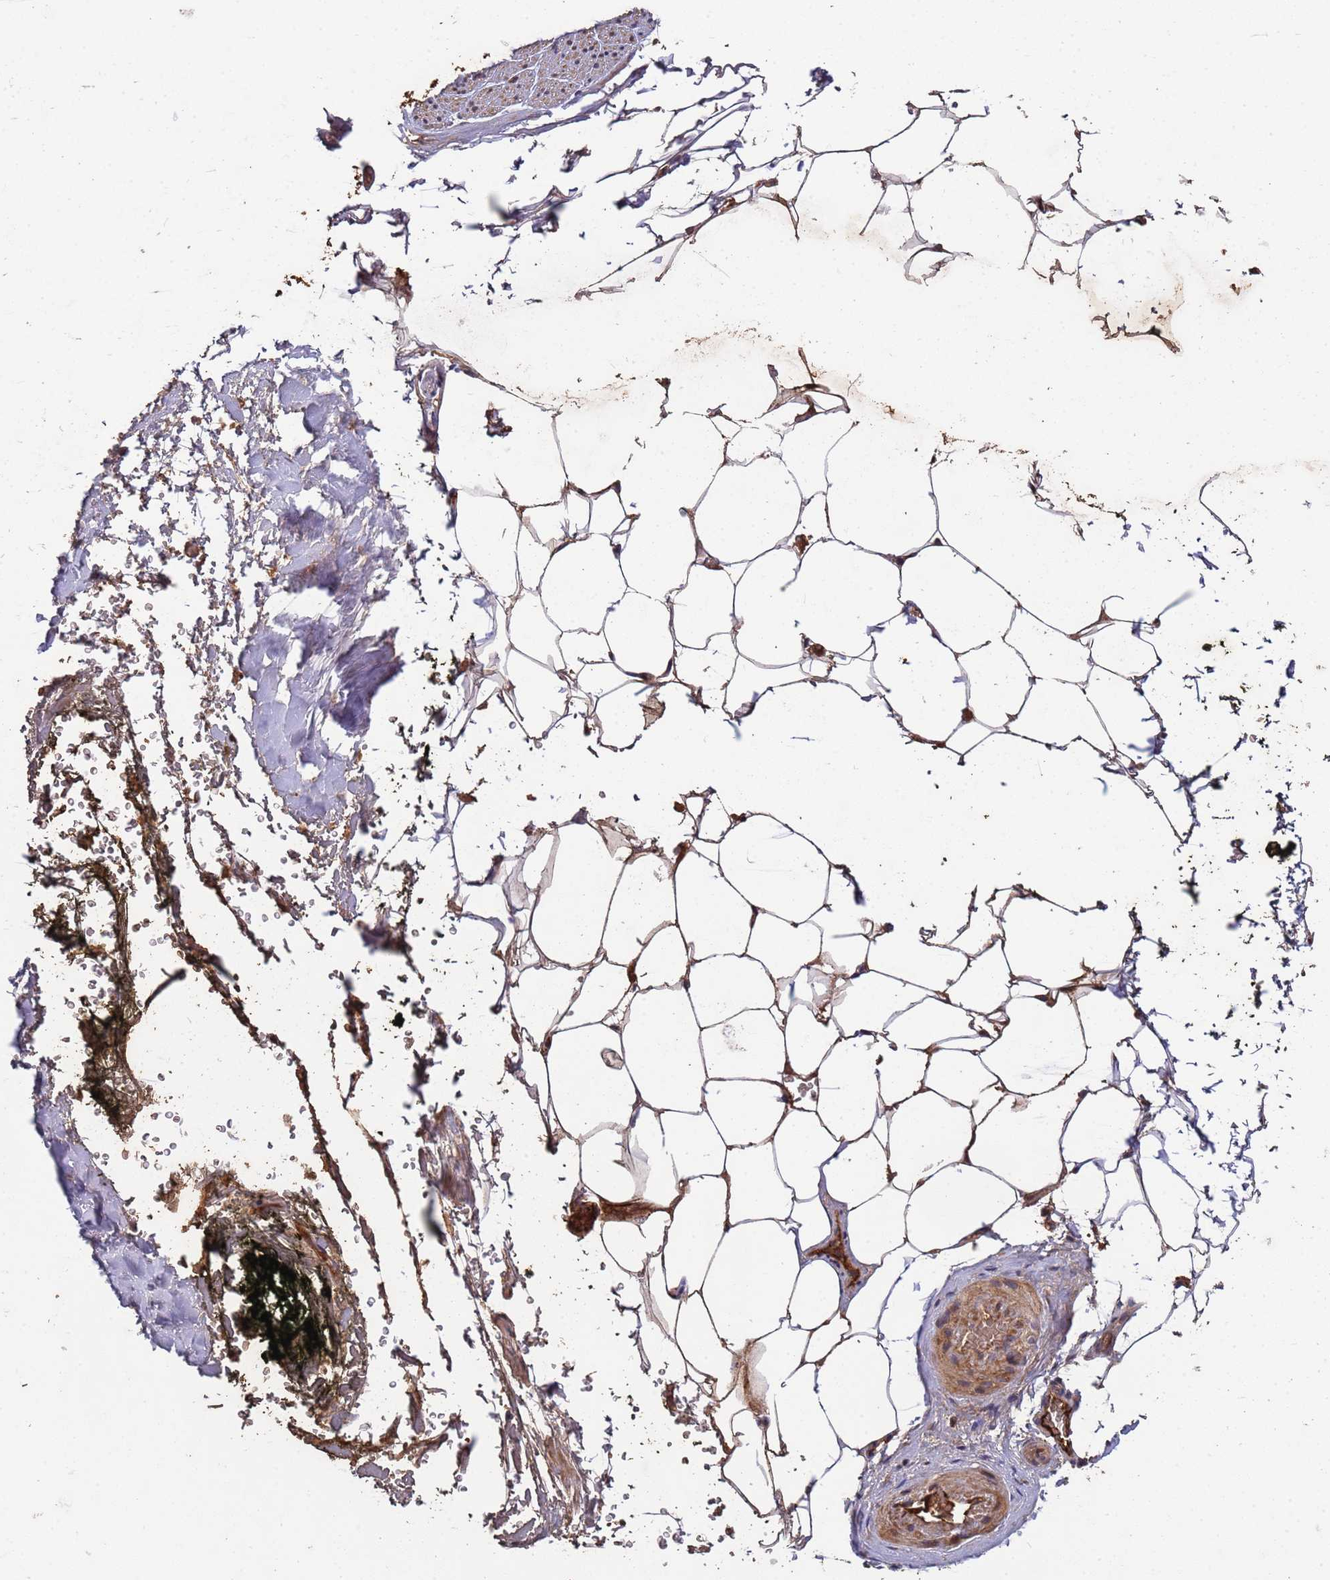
{"staining": {"intensity": "moderate", "quantity": ">75%", "location": "cytoplasmic/membranous"}, "tissue": "adipose tissue", "cell_type": "Adipocytes", "image_type": "normal", "snomed": [{"axis": "morphology", "description": "Normal tissue, NOS"}, {"axis": "morphology", "description": "Adenocarcinoma, Low grade"}, {"axis": "topography", "description": "Prostate"}, {"axis": "topography", "description": "Peripheral nerve tissue"}], "caption": "Adipocytes demonstrate medium levels of moderate cytoplasmic/membranous expression in approximately >75% of cells in unremarkable human adipose tissue. The protein is shown in brown color, while the nuclei are stained blue.", "gene": "CCDC184", "patient": {"sex": "male", "age": 63}}